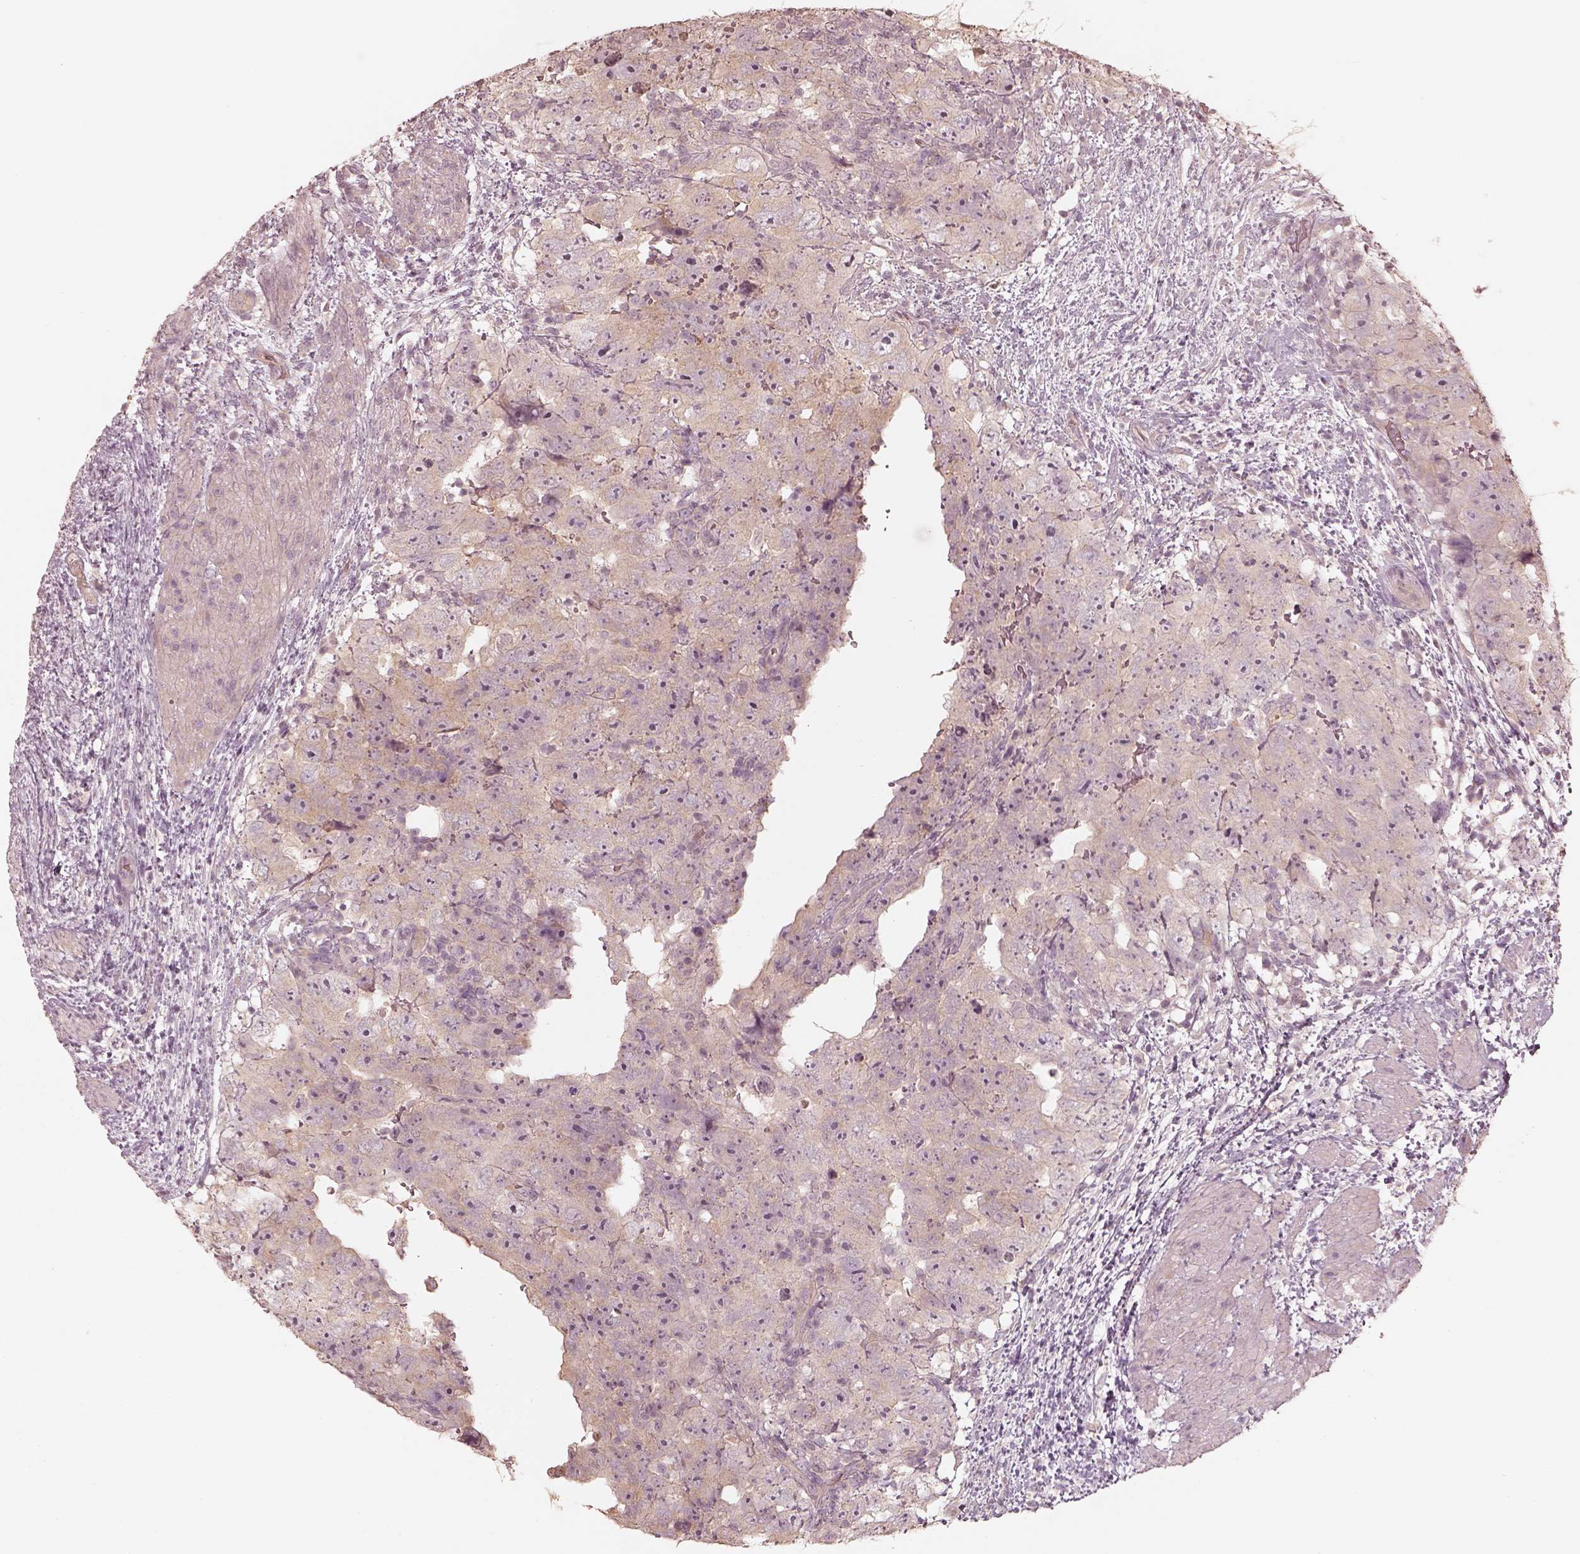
{"staining": {"intensity": "weak", "quantity": "<25%", "location": "cytoplasmic/membranous"}, "tissue": "testis cancer", "cell_type": "Tumor cells", "image_type": "cancer", "snomed": [{"axis": "morphology", "description": "Normal tissue, NOS"}, {"axis": "morphology", "description": "Carcinoma, Embryonal, NOS"}, {"axis": "topography", "description": "Testis"}, {"axis": "topography", "description": "Epididymis"}], "caption": "Immunohistochemistry histopathology image of neoplastic tissue: testis cancer stained with DAB (3,3'-diaminobenzidine) displays no significant protein expression in tumor cells.", "gene": "KIF5C", "patient": {"sex": "male", "age": 24}}